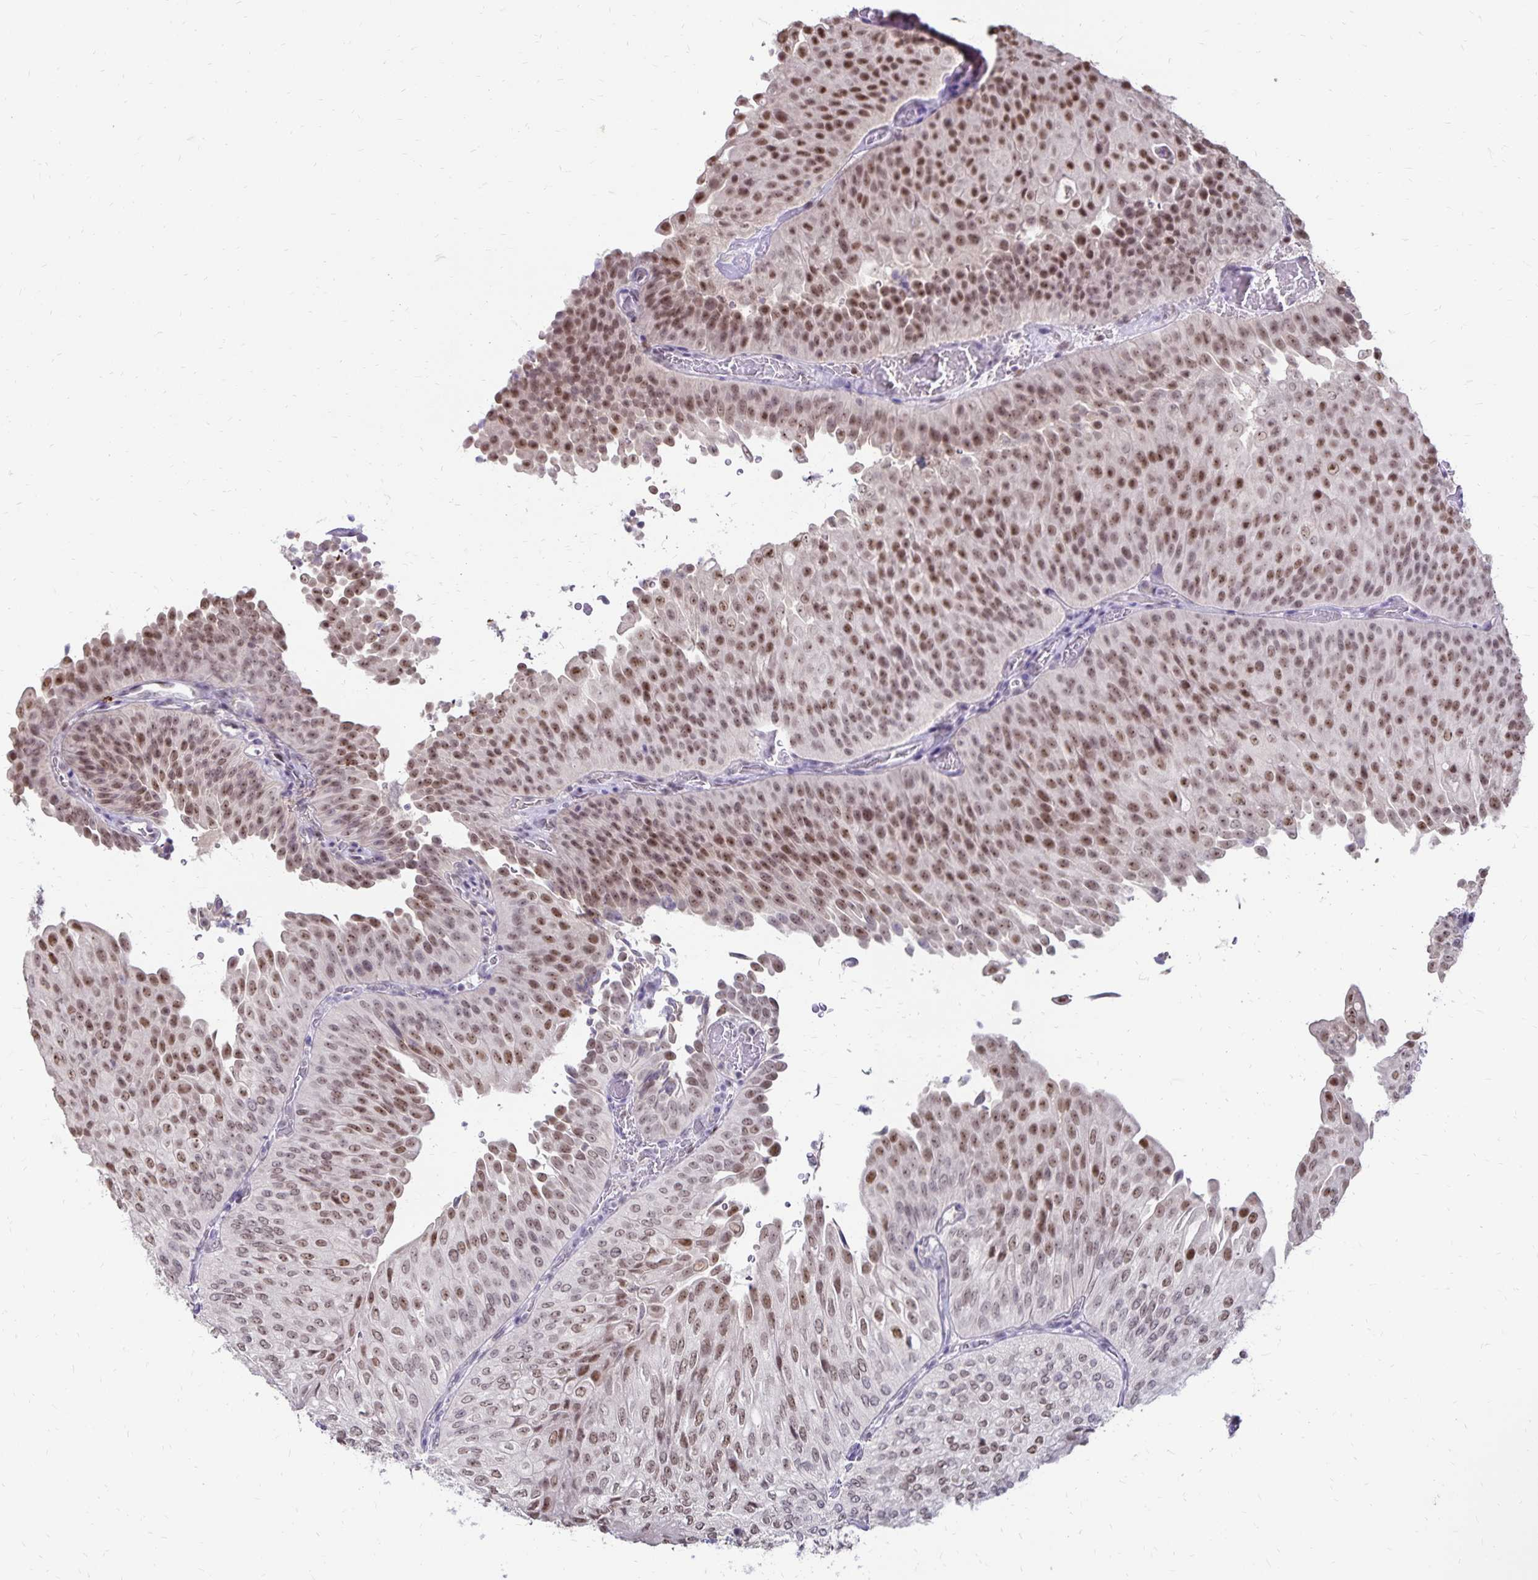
{"staining": {"intensity": "moderate", "quantity": ">75%", "location": "nuclear"}, "tissue": "urothelial cancer", "cell_type": "Tumor cells", "image_type": "cancer", "snomed": [{"axis": "morphology", "description": "Urothelial carcinoma, NOS"}, {"axis": "topography", "description": "Urinary bladder"}], "caption": "A brown stain shows moderate nuclear staining of a protein in human transitional cell carcinoma tumor cells.", "gene": "POLB", "patient": {"sex": "male", "age": 62}}